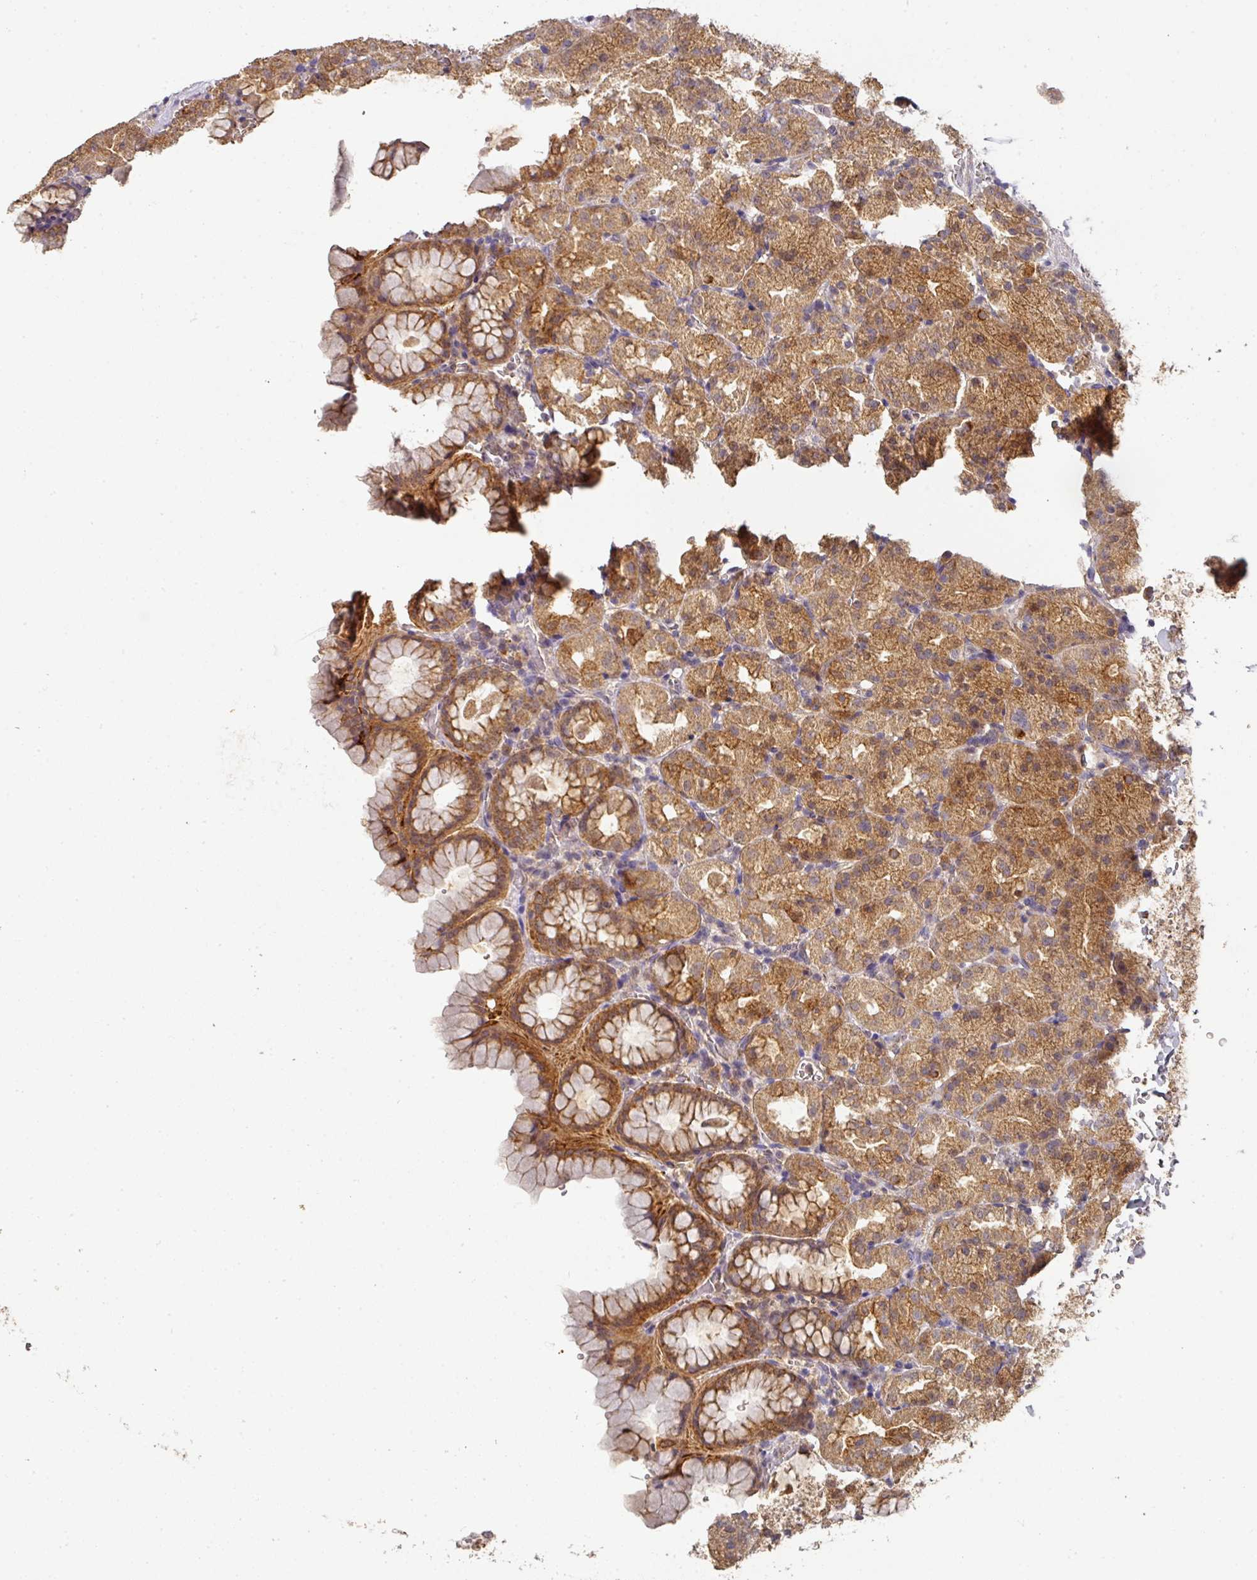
{"staining": {"intensity": "moderate", "quantity": ">75%", "location": "cytoplasmic/membranous"}, "tissue": "stomach", "cell_type": "Glandular cells", "image_type": "normal", "snomed": [{"axis": "morphology", "description": "Normal tissue, NOS"}, {"axis": "topography", "description": "Stomach, upper"}], "caption": "The immunohistochemical stain labels moderate cytoplasmic/membranous positivity in glandular cells of normal stomach.", "gene": "EXTL3", "patient": {"sex": "female", "age": 81}}